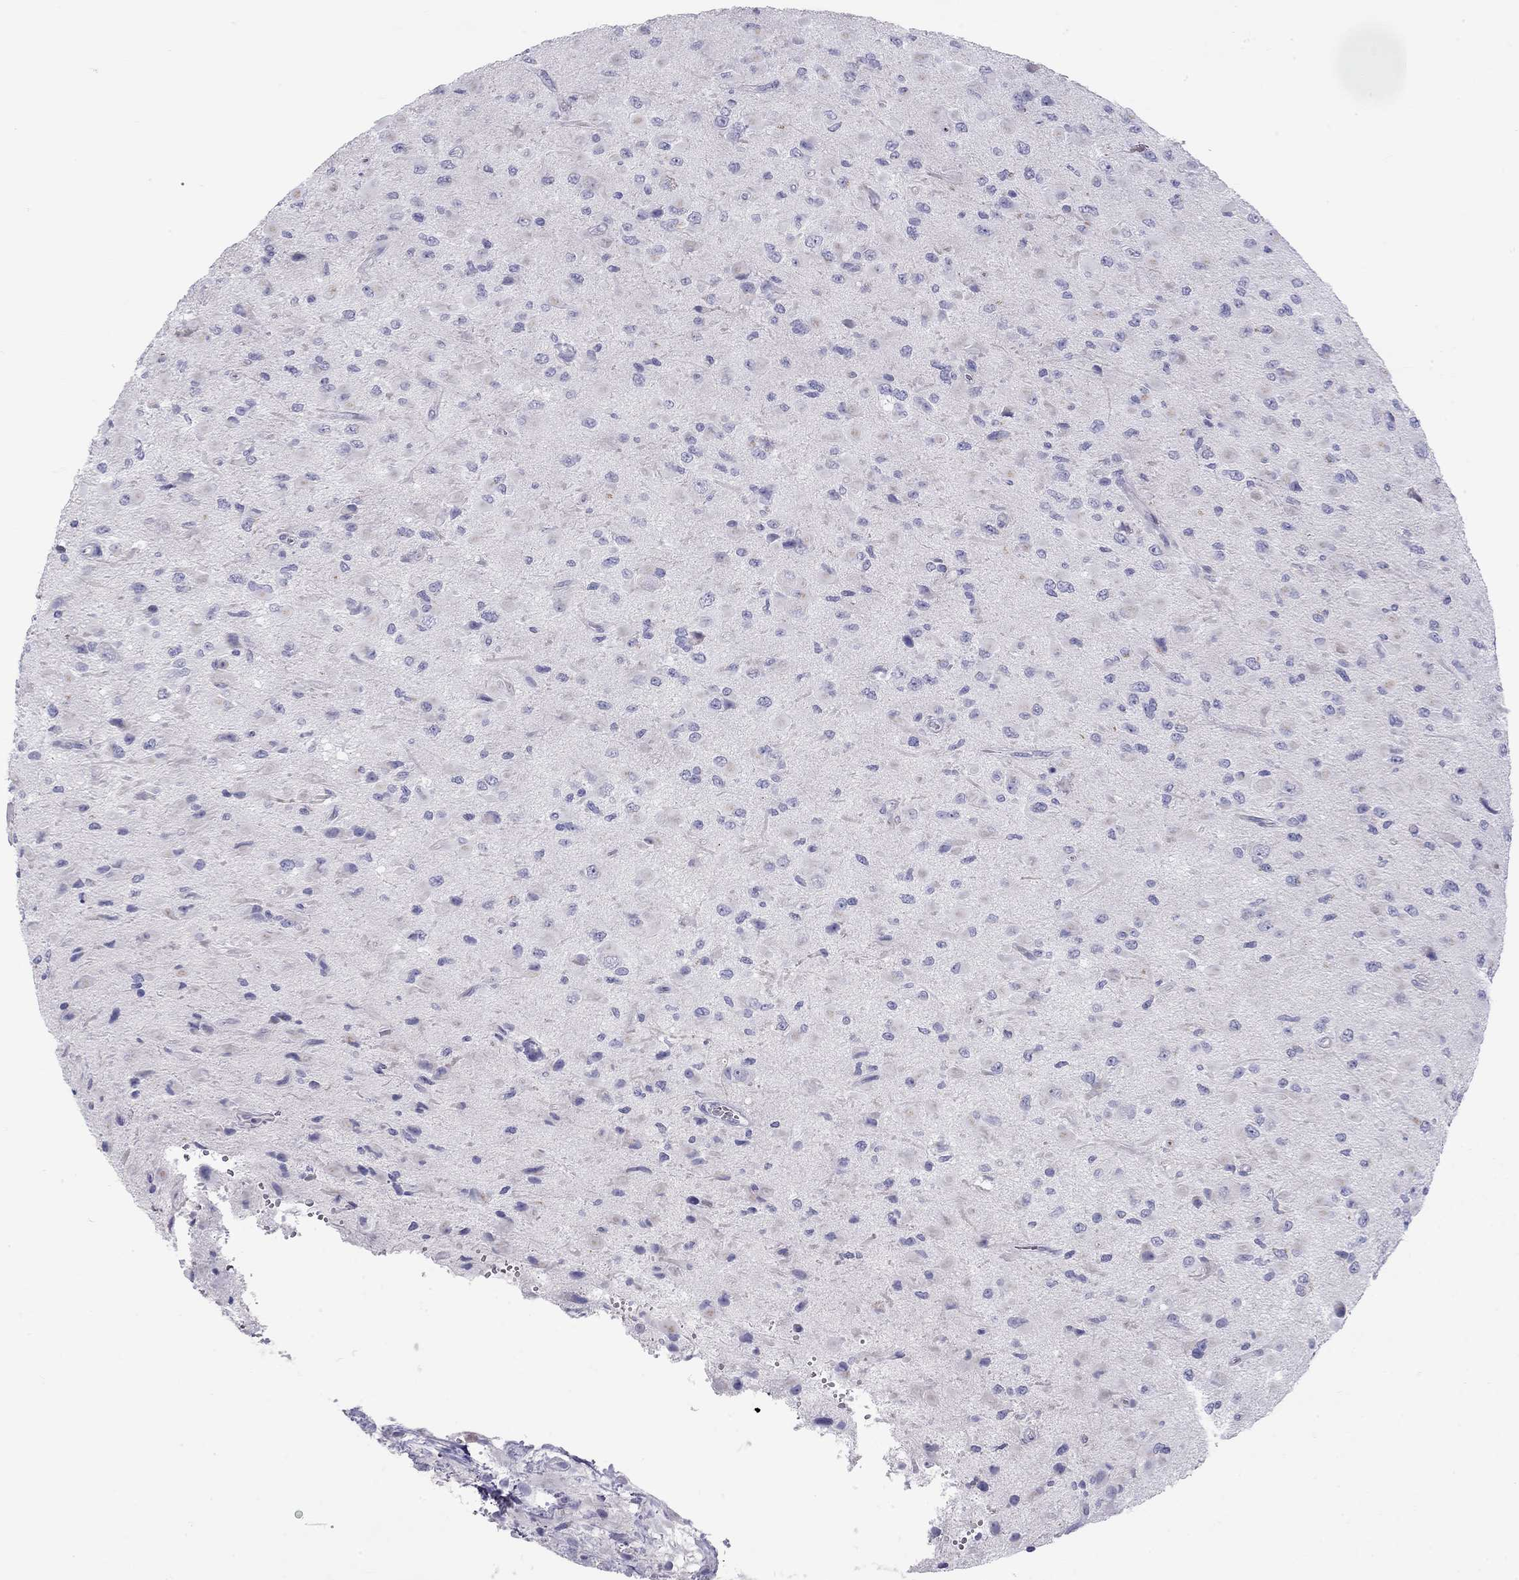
{"staining": {"intensity": "negative", "quantity": "none", "location": "none"}, "tissue": "glioma", "cell_type": "Tumor cells", "image_type": "cancer", "snomed": [{"axis": "morphology", "description": "Glioma, malignant, High grade"}, {"axis": "topography", "description": "Cerebral cortex"}], "caption": "The image demonstrates no significant positivity in tumor cells of glioma.", "gene": "TDRD6", "patient": {"sex": "male", "age": 35}}